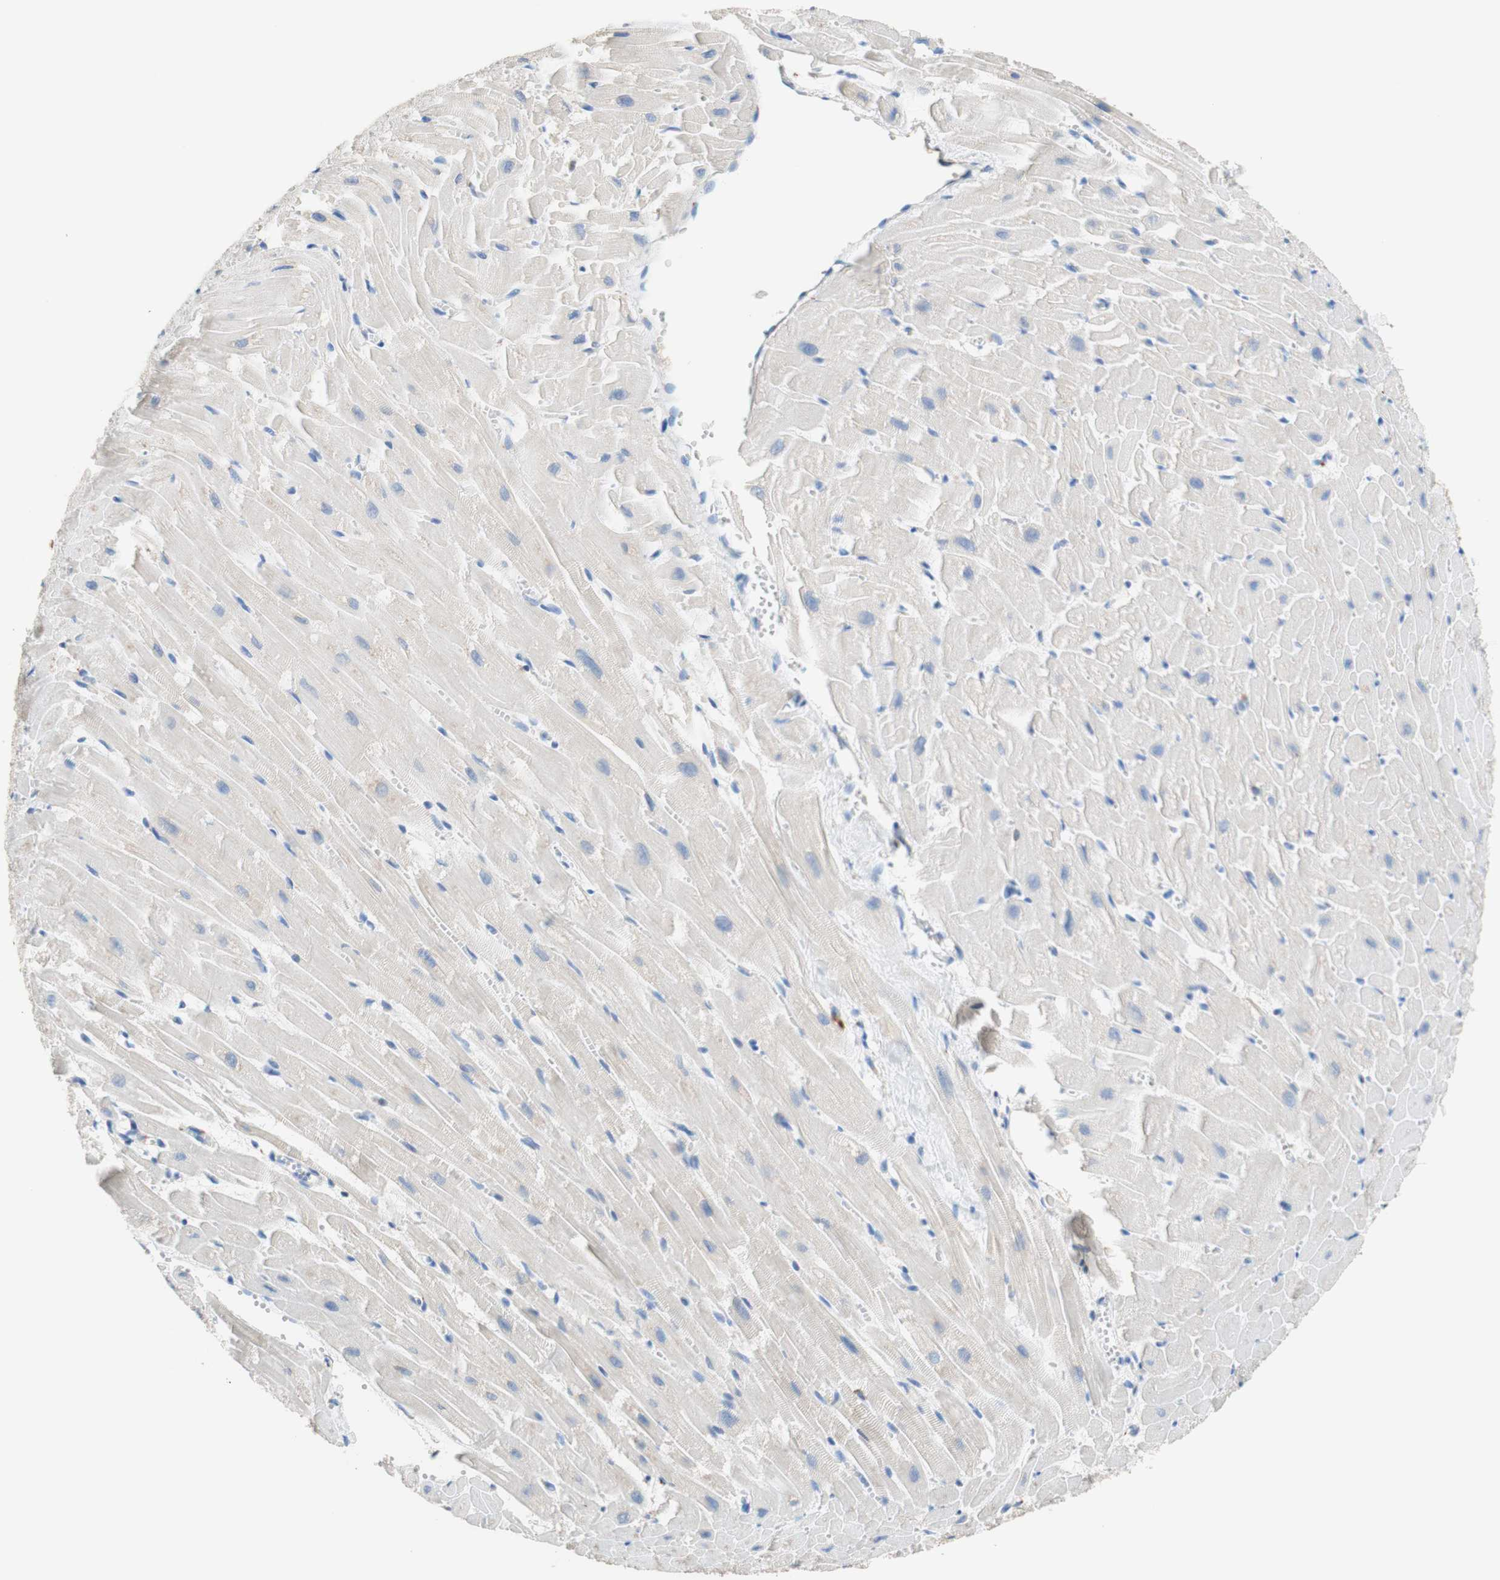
{"staining": {"intensity": "negative", "quantity": "none", "location": "none"}, "tissue": "heart muscle", "cell_type": "Cardiomyocytes", "image_type": "normal", "snomed": [{"axis": "morphology", "description": "Normal tissue, NOS"}, {"axis": "topography", "description": "Heart"}], "caption": "Cardiomyocytes are negative for protein expression in normal human heart muscle. (Stains: DAB (3,3'-diaminobenzidine) IHC with hematoxylin counter stain, Microscopy: brightfield microscopy at high magnification).", "gene": "SPINK6", "patient": {"sex": "female", "age": 19}}